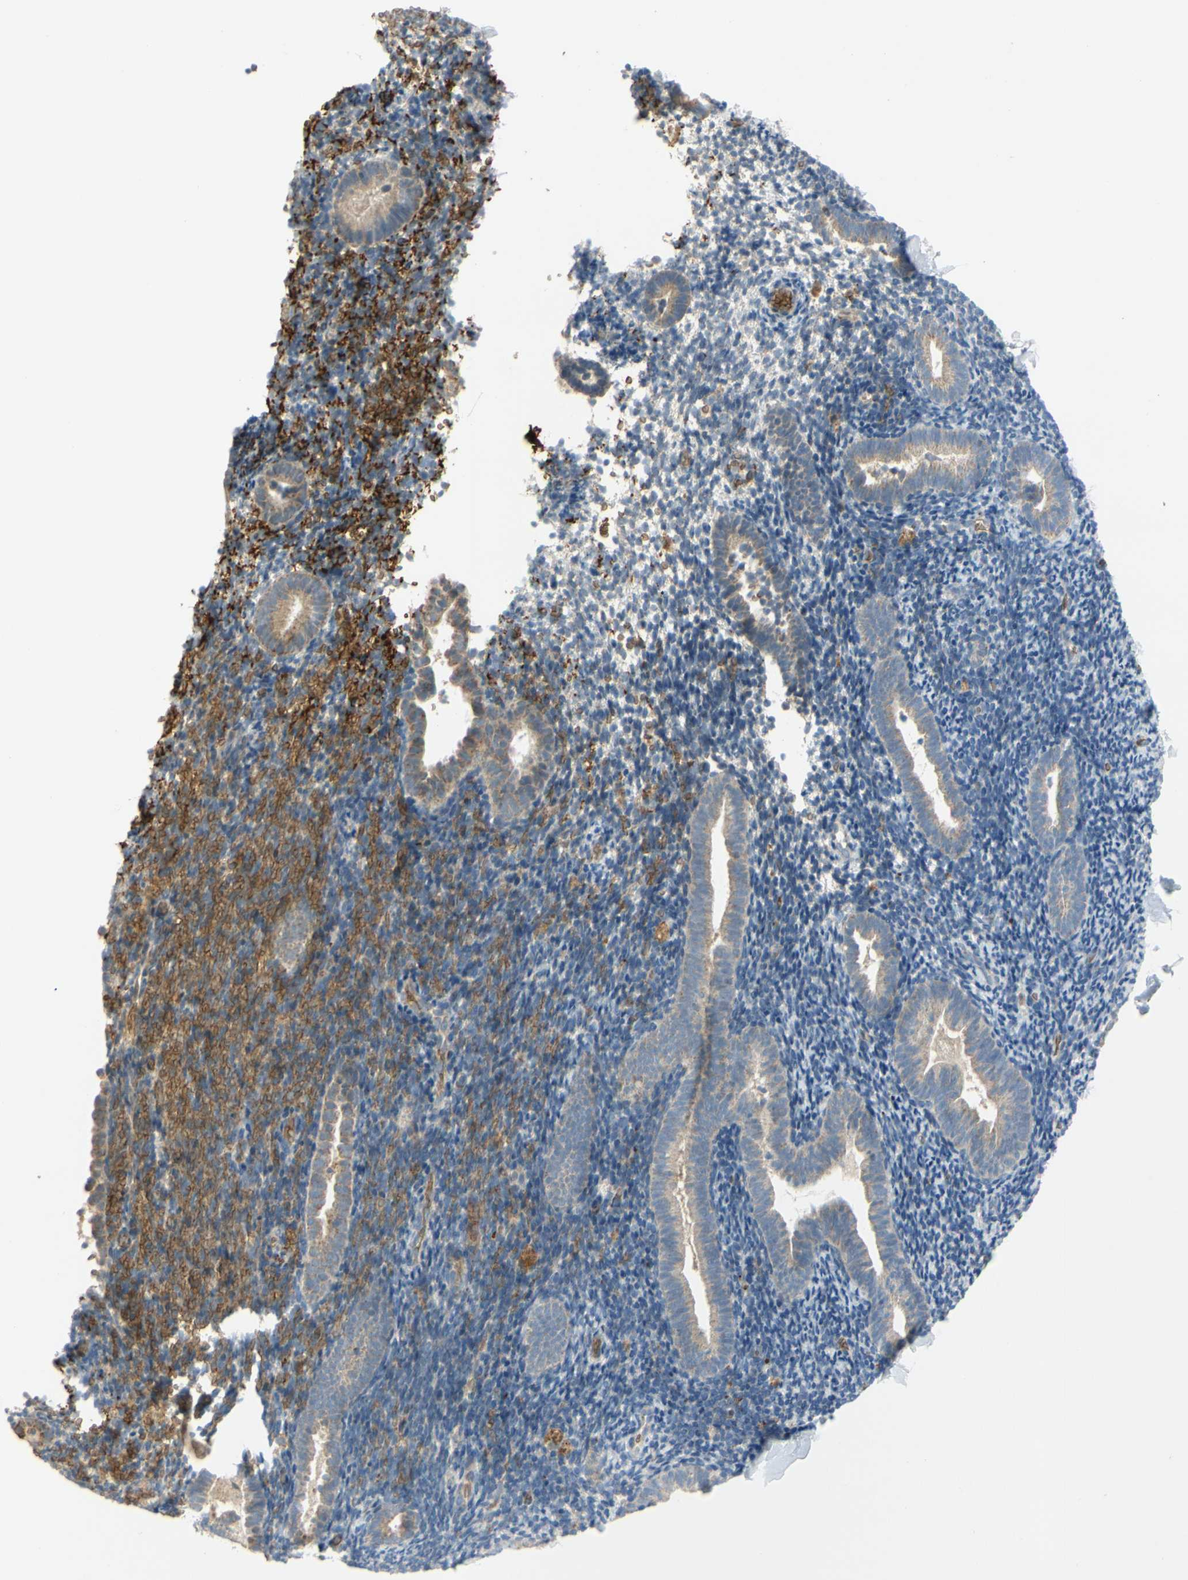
{"staining": {"intensity": "weak", "quantity": "<25%", "location": "cytoplasmic/membranous"}, "tissue": "endometrium", "cell_type": "Cells in endometrial stroma", "image_type": "normal", "snomed": [{"axis": "morphology", "description": "Normal tissue, NOS"}, {"axis": "topography", "description": "Endometrium"}], "caption": "This micrograph is of unremarkable endometrium stained with IHC to label a protein in brown with the nuclei are counter-stained blue. There is no expression in cells in endometrial stroma.", "gene": "GYPC", "patient": {"sex": "female", "age": 51}}